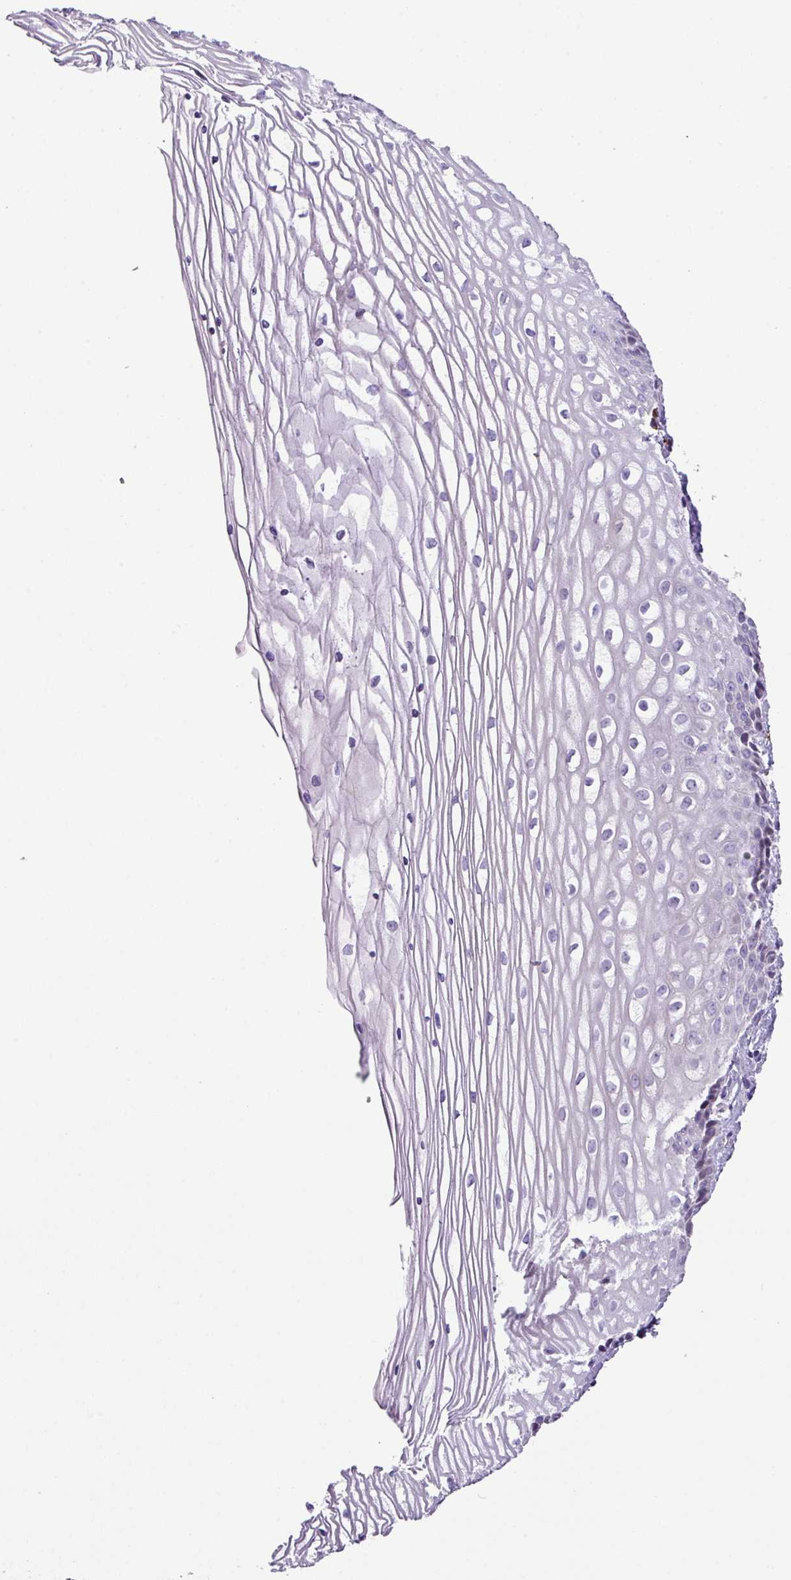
{"staining": {"intensity": "moderate", "quantity": "25%-75%", "location": "cytoplasmic/membranous"}, "tissue": "cervix", "cell_type": "Glandular cells", "image_type": "normal", "snomed": [{"axis": "morphology", "description": "Normal tissue, NOS"}, {"axis": "topography", "description": "Cervix"}], "caption": "Unremarkable cervix demonstrates moderate cytoplasmic/membranous expression in about 25%-75% of glandular cells, visualized by immunohistochemistry.", "gene": "RGS21", "patient": {"sex": "female", "age": 47}}